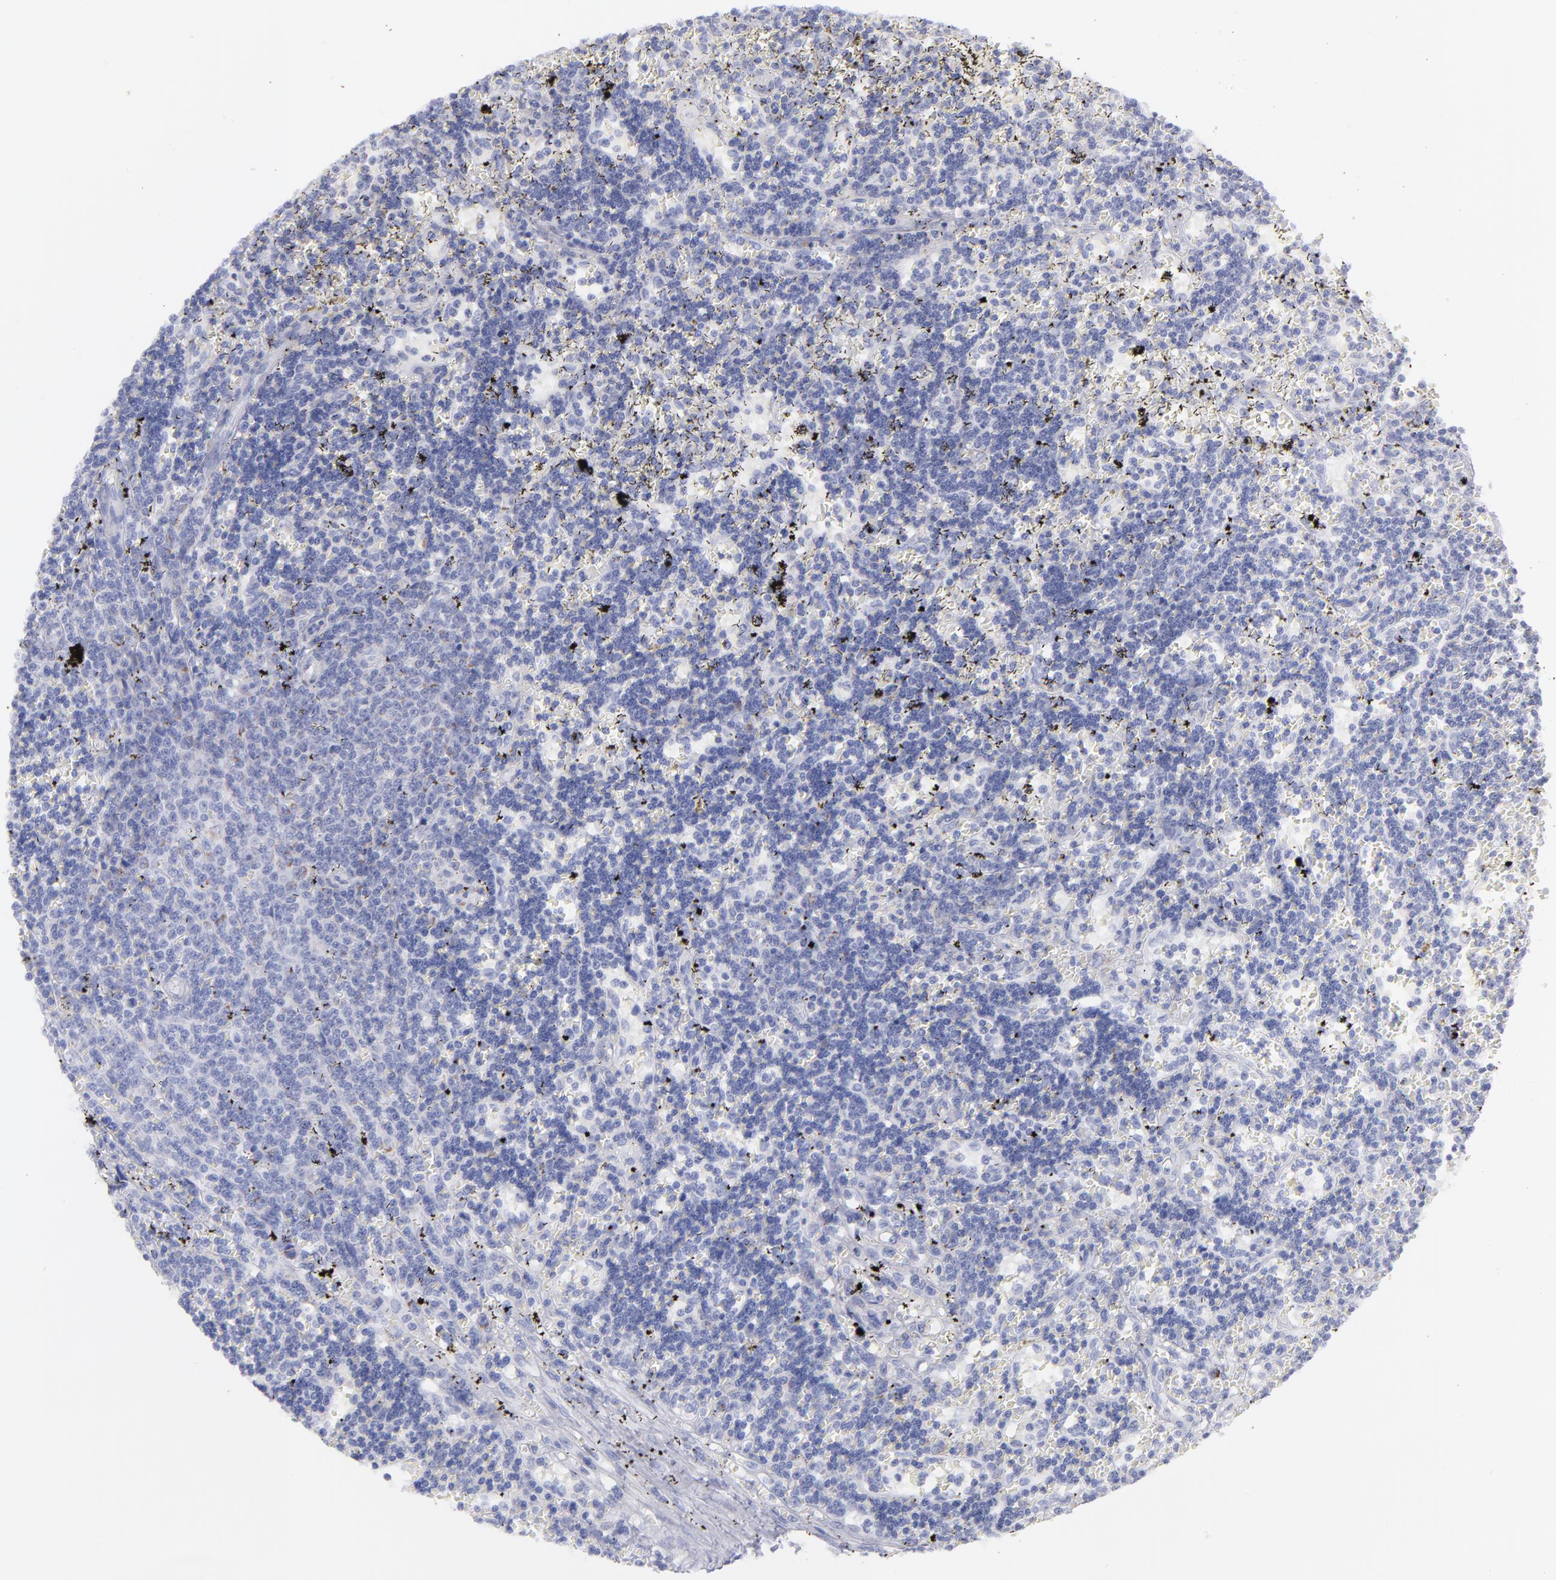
{"staining": {"intensity": "negative", "quantity": "none", "location": "none"}, "tissue": "lymphoma", "cell_type": "Tumor cells", "image_type": "cancer", "snomed": [{"axis": "morphology", "description": "Malignant lymphoma, non-Hodgkin's type, Low grade"}, {"axis": "topography", "description": "Spleen"}], "caption": "Tumor cells show no significant expression in lymphoma.", "gene": "MTHFD2", "patient": {"sex": "male", "age": 60}}